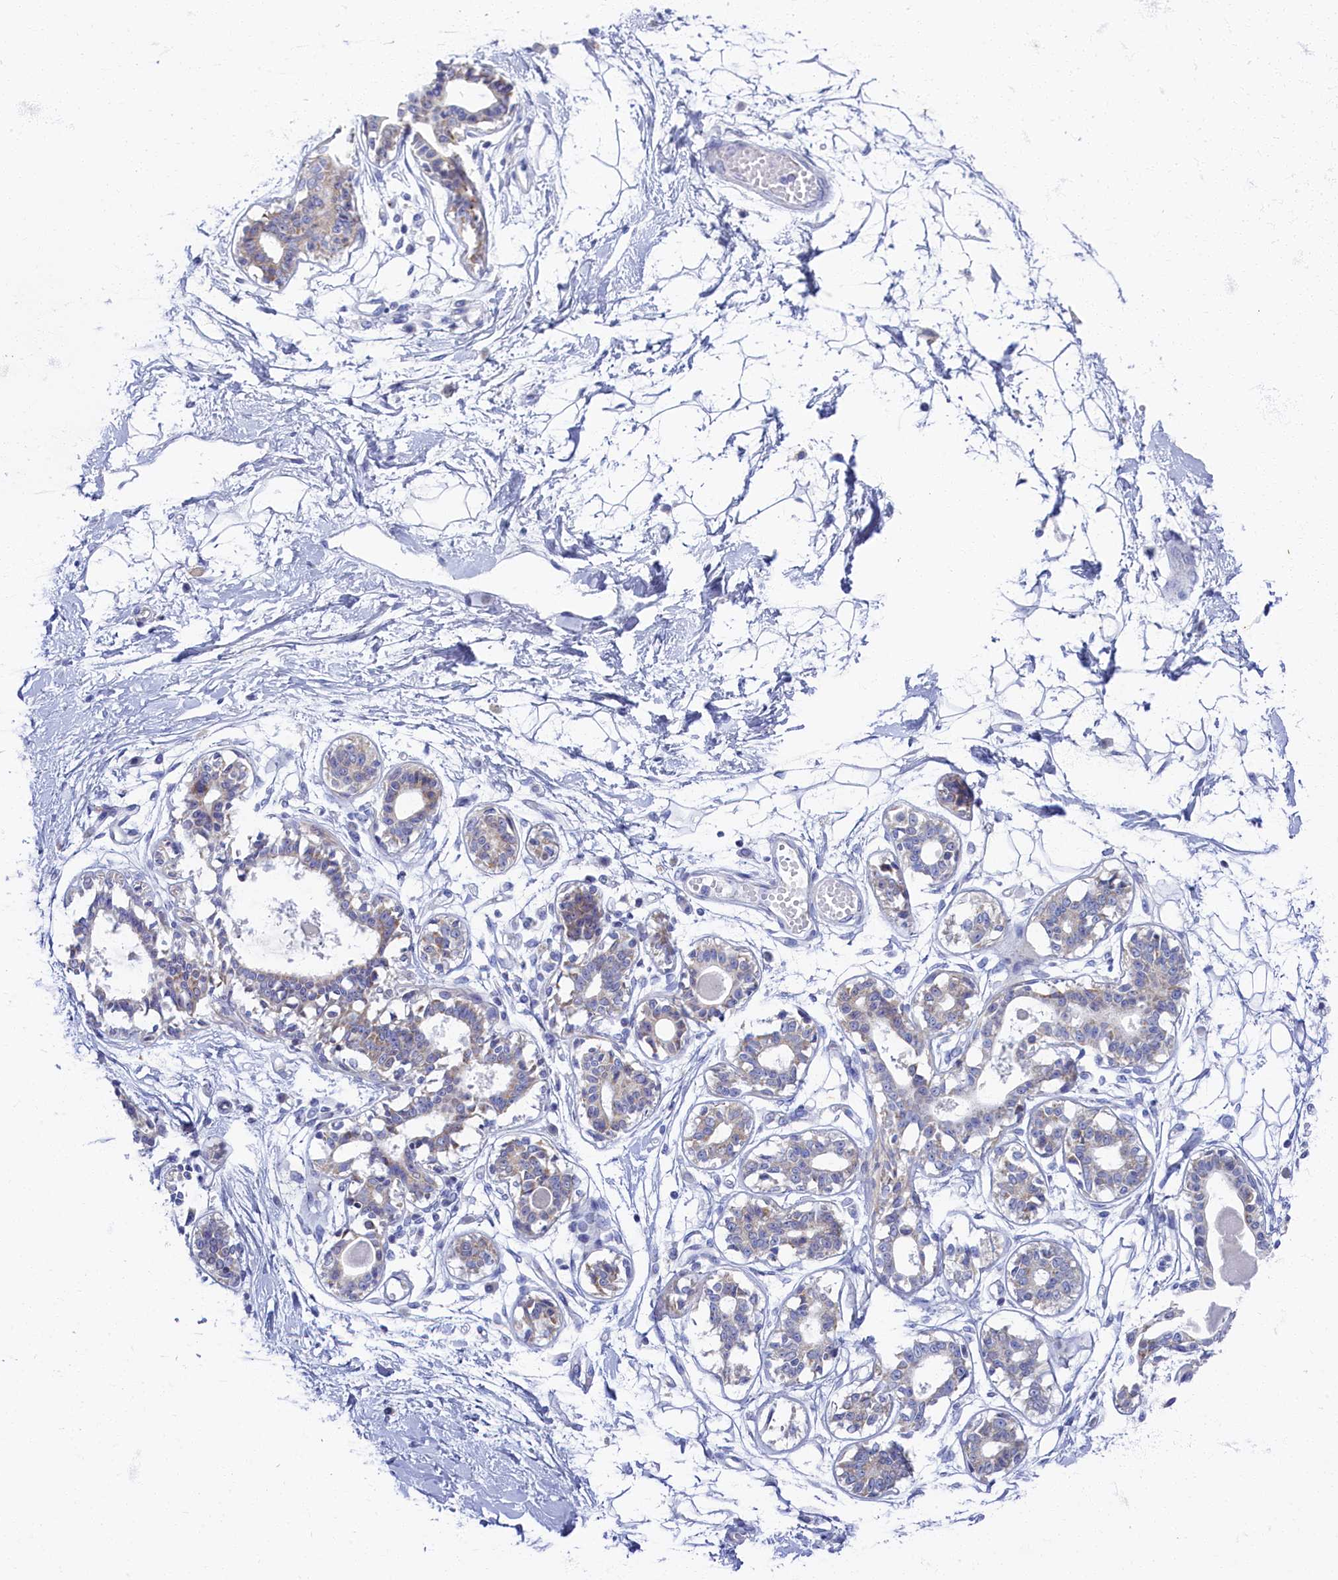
{"staining": {"intensity": "negative", "quantity": "none", "location": "none"}, "tissue": "breast", "cell_type": "Adipocytes", "image_type": "normal", "snomed": [{"axis": "morphology", "description": "Normal tissue, NOS"}, {"axis": "topography", "description": "Breast"}], "caption": "Immunohistochemistry (IHC) of benign human breast displays no staining in adipocytes.", "gene": "OCIAD2", "patient": {"sex": "female", "age": 45}}